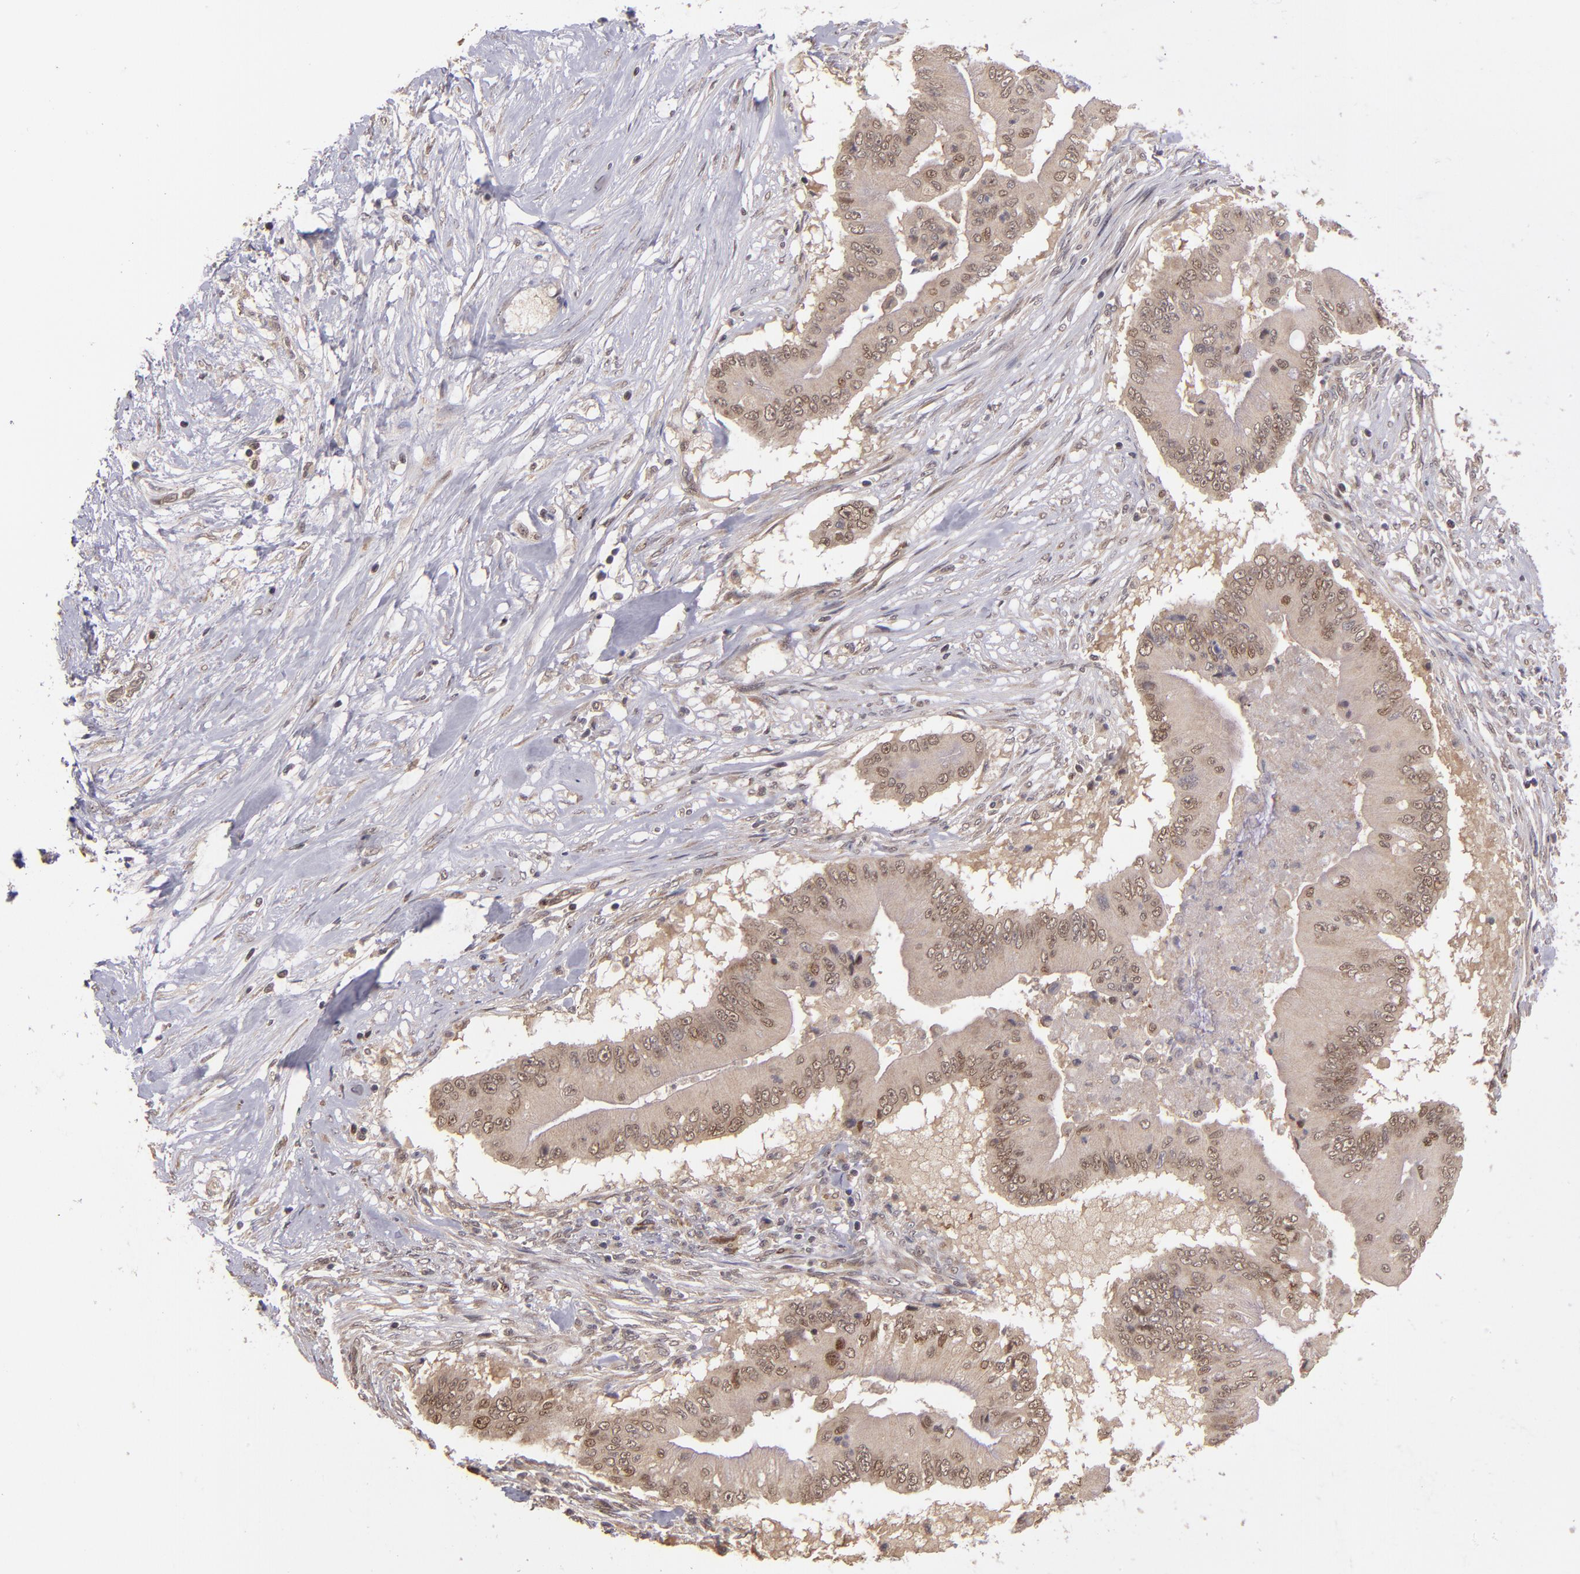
{"staining": {"intensity": "weak", "quantity": ">75%", "location": "cytoplasmic/membranous,nuclear"}, "tissue": "pancreatic cancer", "cell_type": "Tumor cells", "image_type": "cancer", "snomed": [{"axis": "morphology", "description": "Adenocarcinoma, NOS"}, {"axis": "topography", "description": "Pancreas"}], "caption": "Brown immunohistochemical staining in human pancreatic cancer demonstrates weak cytoplasmic/membranous and nuclear staining in approximately >75% of tumor cells.", "gene": "ABHD12B", "patient": {"sex": "male", "age": 62}}